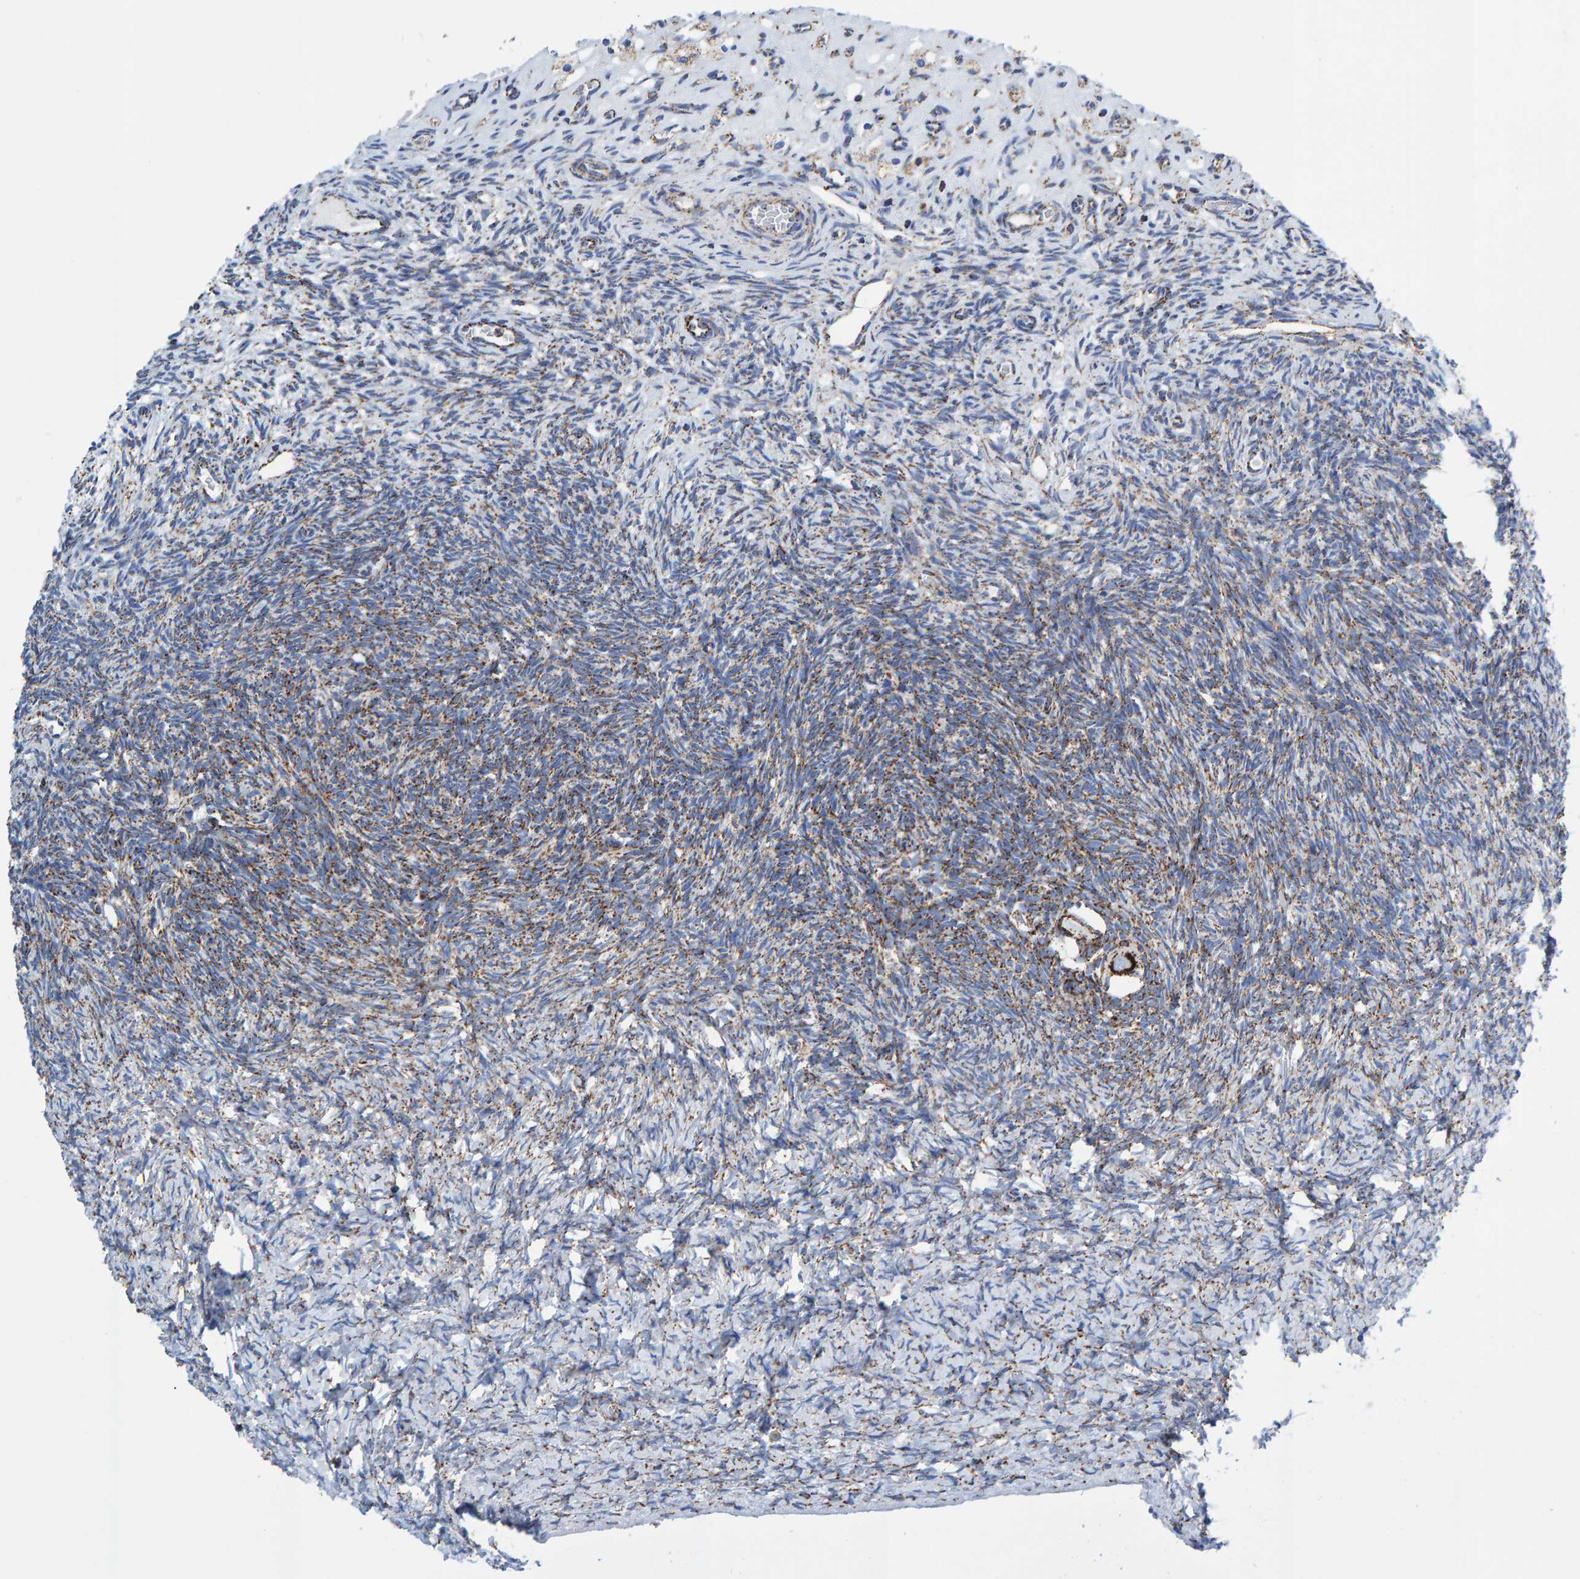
{"staining": {"intensity": "strong", "quantity": ">75%", "location": "cytoplasmic/membranous"}, "tissue": "ovary", "cell_type": "Follicle cells", "image_type": "normal", "snomed": [{"axis": "morphology", "description": "Normal tissue, NOS"}, {"axis": "topography", "description": "Ovary"}], "caption": "The immunohistochemical stain labels strong cytoplasmic/membranous positivity in follicle cells of benign ovary.", "gene": "ENSG00000262660", "patient": {"sex": "female", "age": 34}}